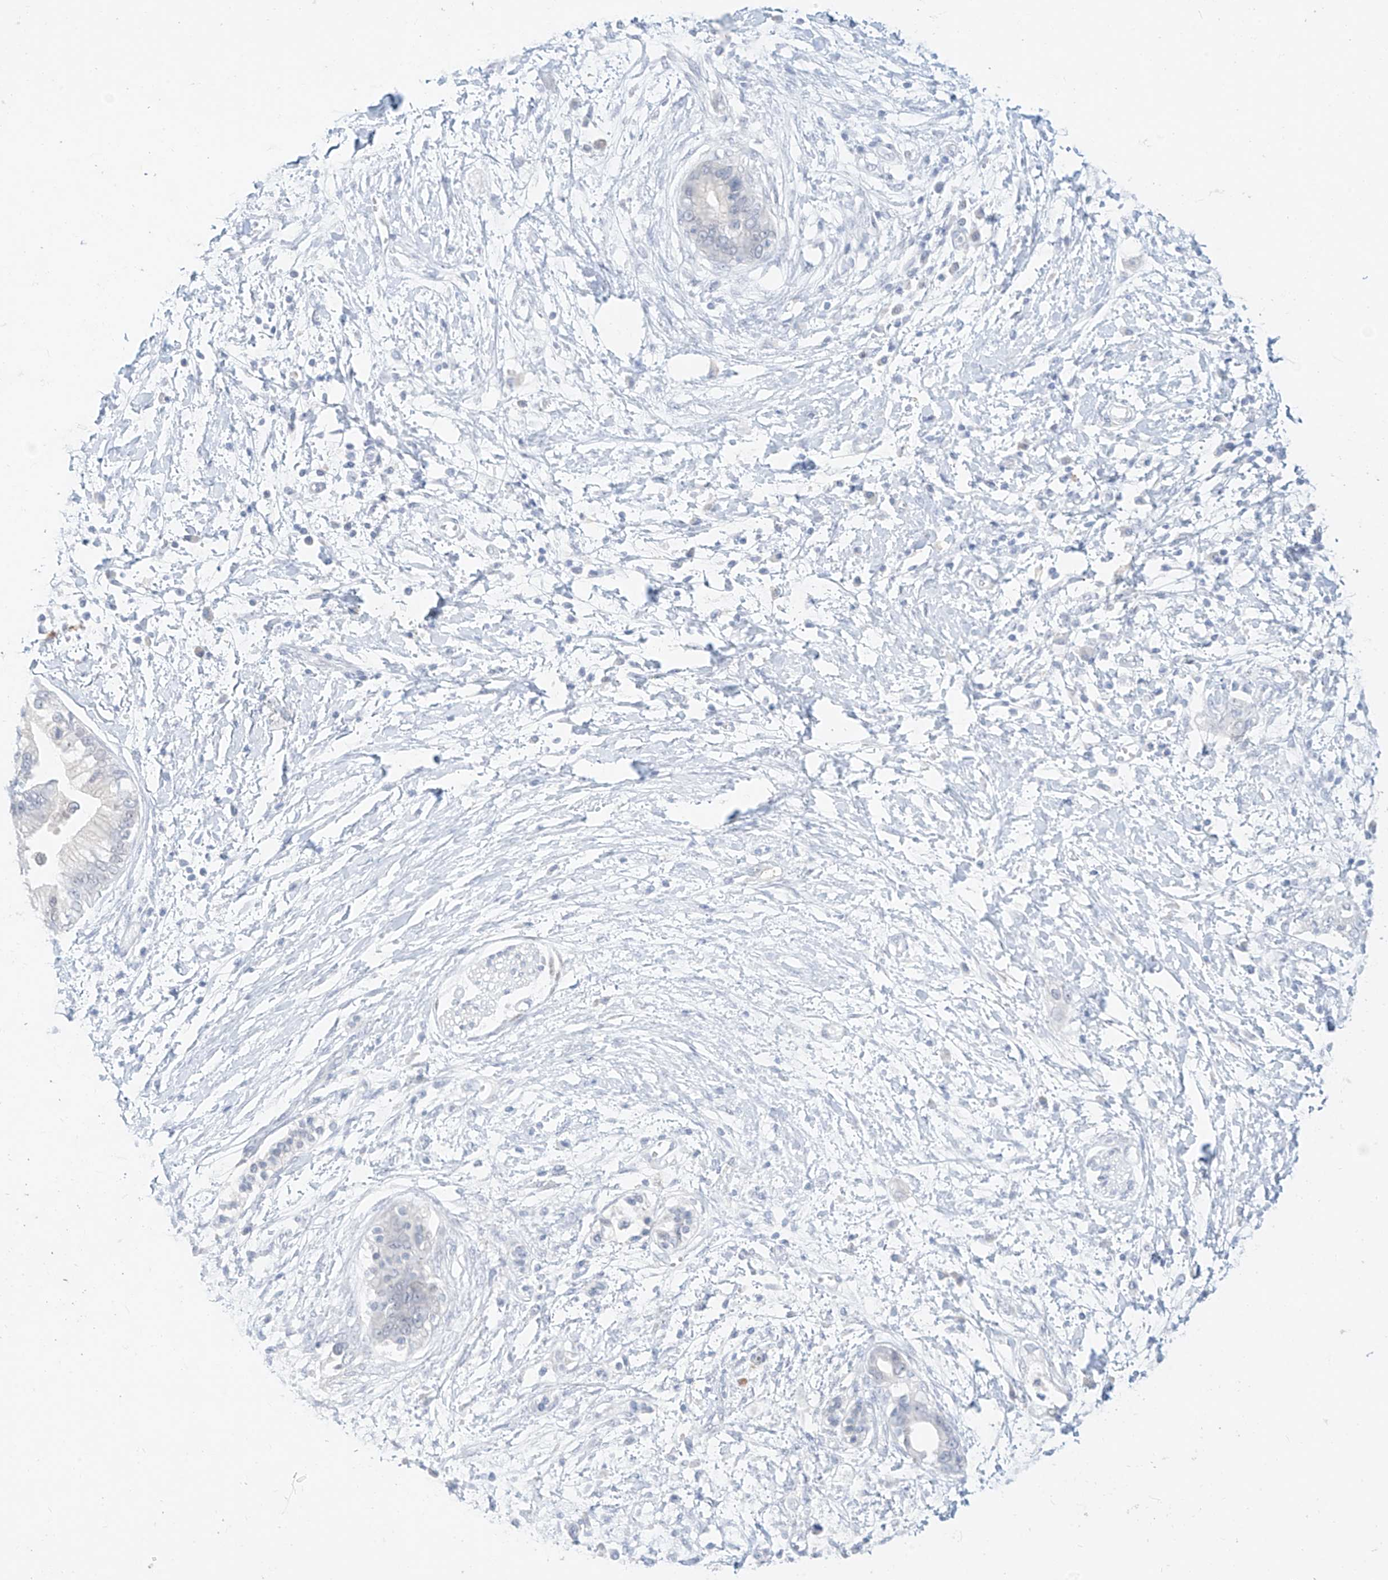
{"staining": {"intensity": "negative", "quantity": "none", "location": "none"}, "tissue": "pancreatic cancer", "cell_type": "Tumor cells", "image_type": "cancer", "snomed": [{"axis": "morphology", "description": "Normal tissue, NOS"}, {"axis": "morphology", "description": "Adenocarcinoma, NOS"}, {"axis": "topography", "description": "Pancreas"}, {"axis": "topography", "description": "Peripheral nerve tissue"}], "caption": "Immunohistochemistry image of neoplastic tissue: human pancreatic cancer (adenocarcinoma) stained with DAB reveals no significant protein staining in tumor cells.", "gene": "BARX2", "patient": {"sex": "male", "age": 59}}